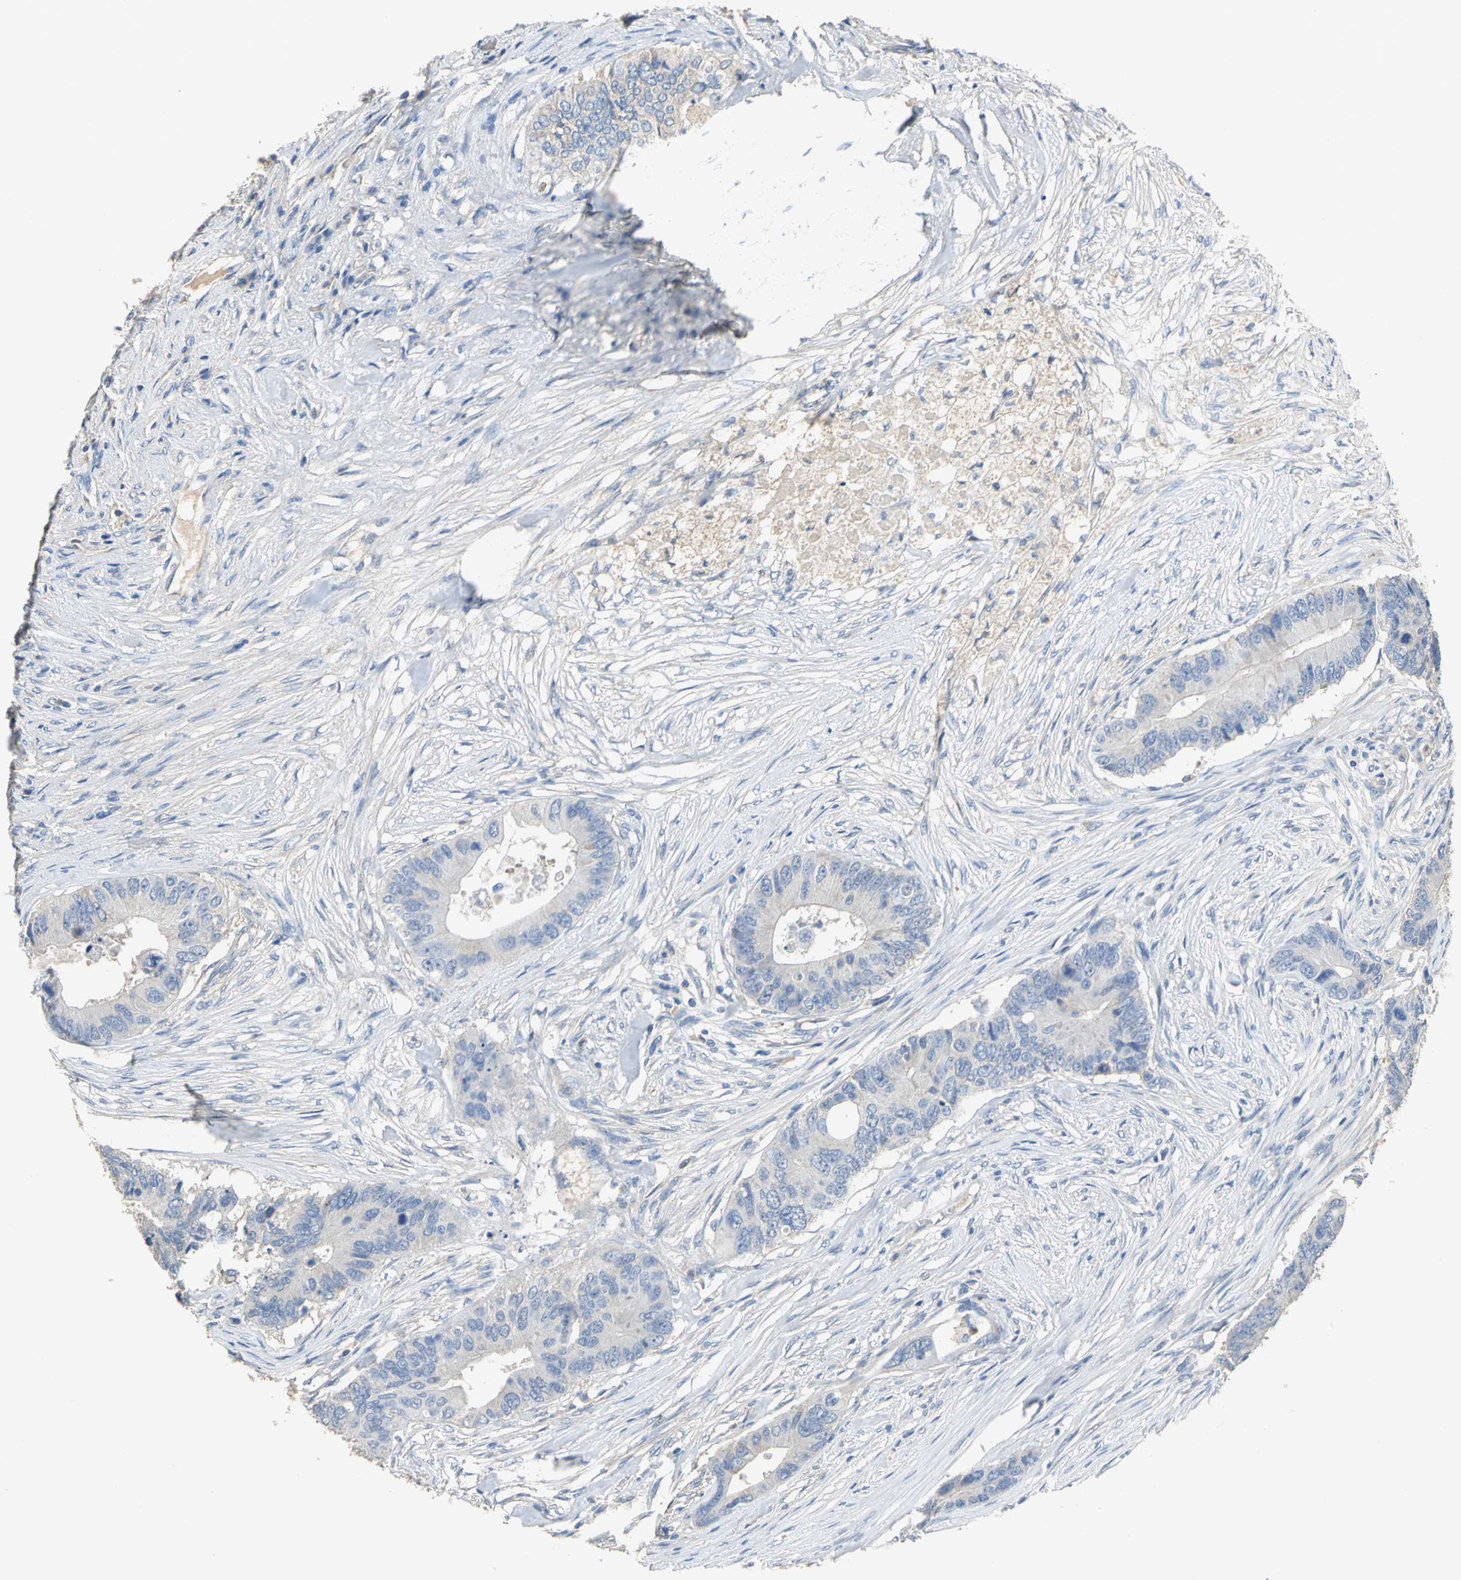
{"staining": {"intensity": "moderate", "quantity": "<25%", "location": "cytoplasmic/membranous"}, "tissue": "colorectal cancer", "cell_type": "Tumor cells", "image_type": "cancer", "snomed": [{"axis": "morphology", "description": "Adenocarcinoma, NOS"}, {"axis": "topography", "description": "Colon"}], "caption": "A brown stain labels moderate cytoplasmic/membranous staining of a protein in human colorectal adenocarcinoma tumor cells.", "gene": "GYG2", "patient": {"sex": "male", "age": 71}}